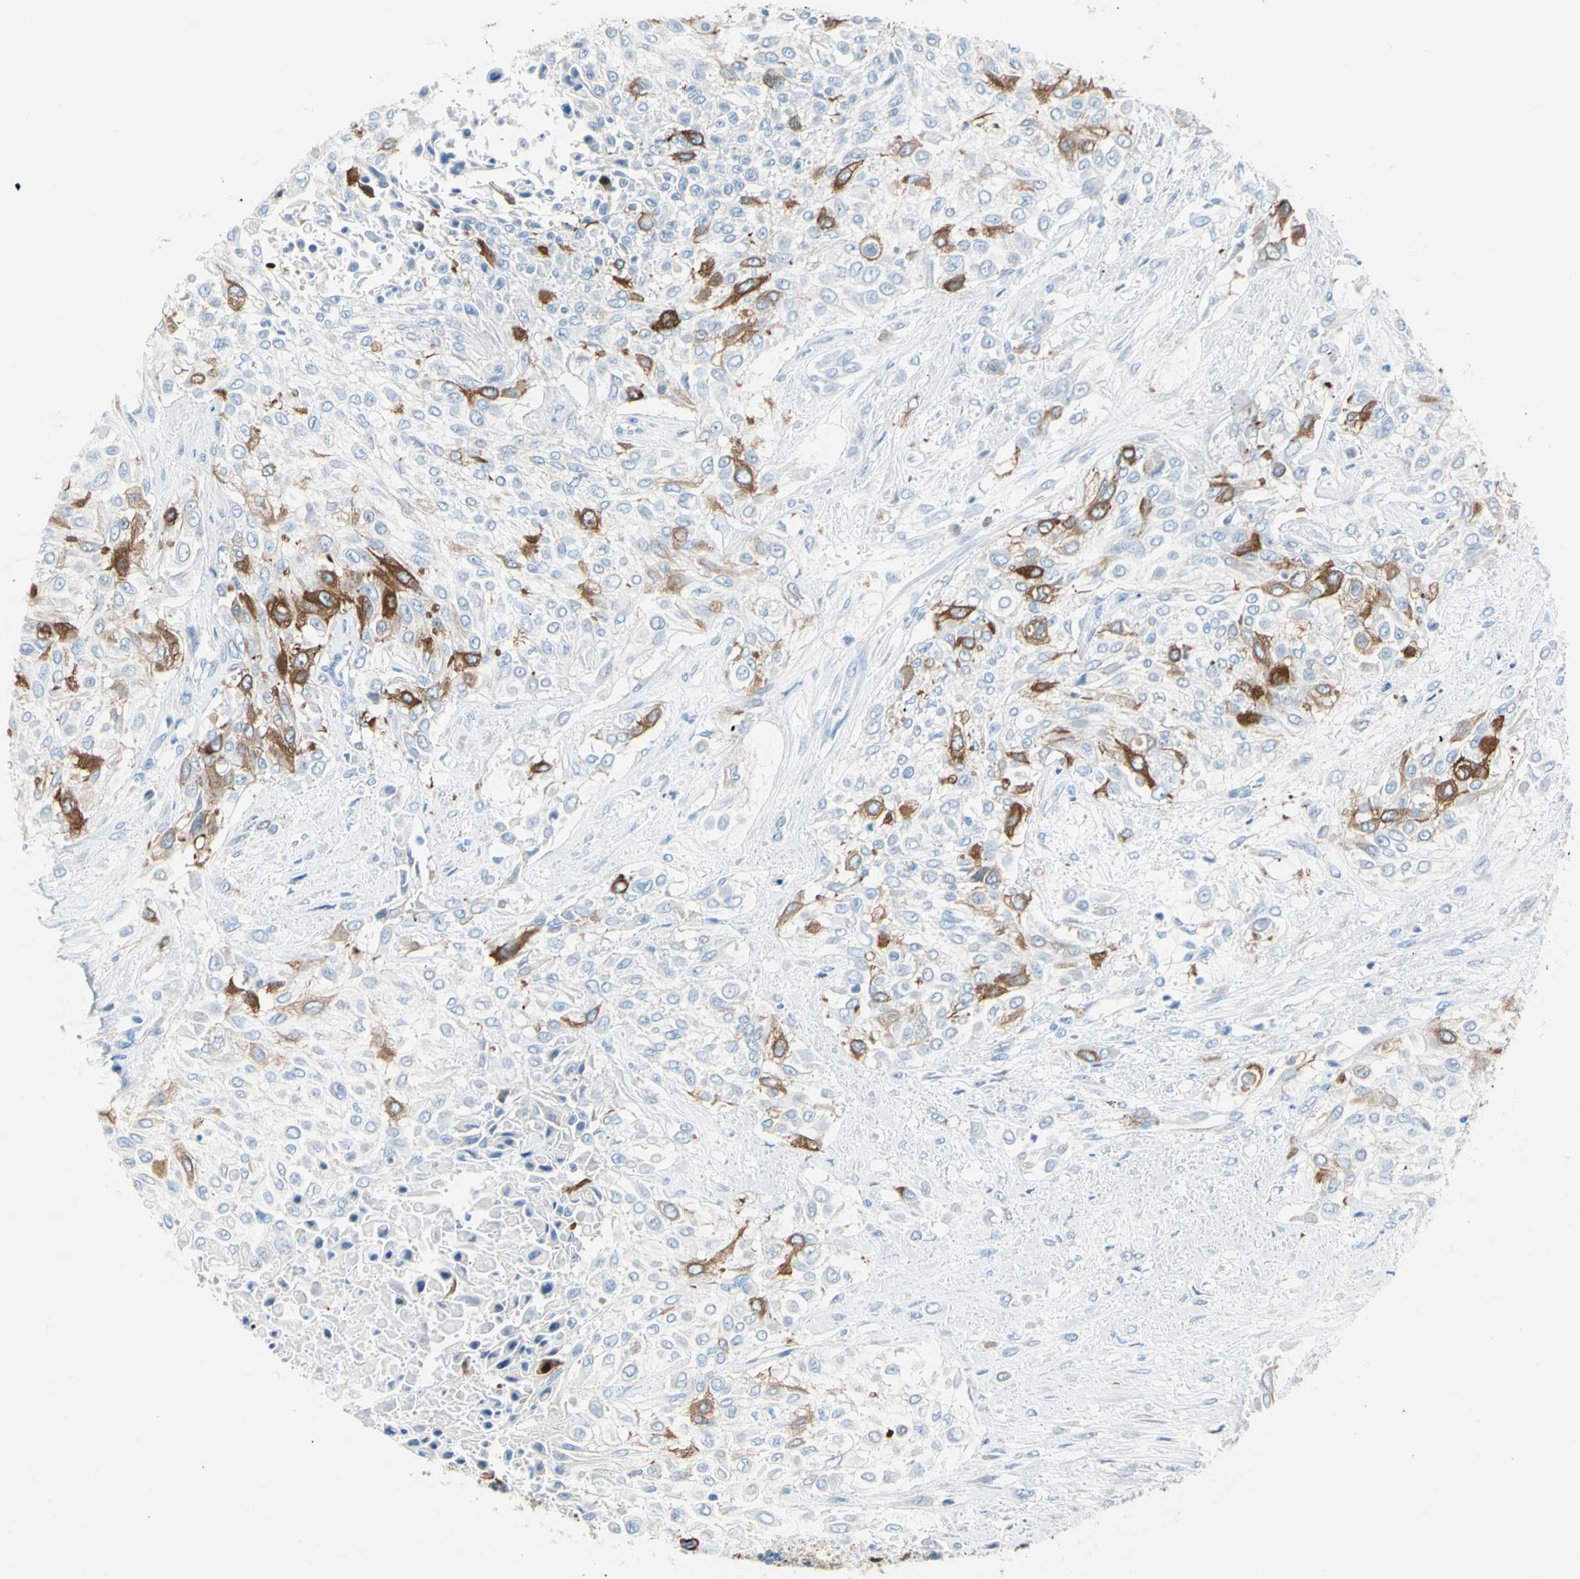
{"staining": {"intensity": "moderate", "quantity": "25%-75%", "location": "cytoplasmic/membranous"}, "tissue": "urothelial cancer", "cell_type": "Tumor cells", "image_type": "cancer", "snomed": [{"axis": "morphology", "description": "Urothelial carcinoma, High grade"}, {"axis": "topography", "description": "Urinary bladder"}], "caption": "Protein expression analysis of human urothelial cancer reveals moderate cytoplasmic/membranous expression in approximately 25%-75% of tumor cells.", "gene": "TACC3", "patient": {"sex": "male", "age": 57}}